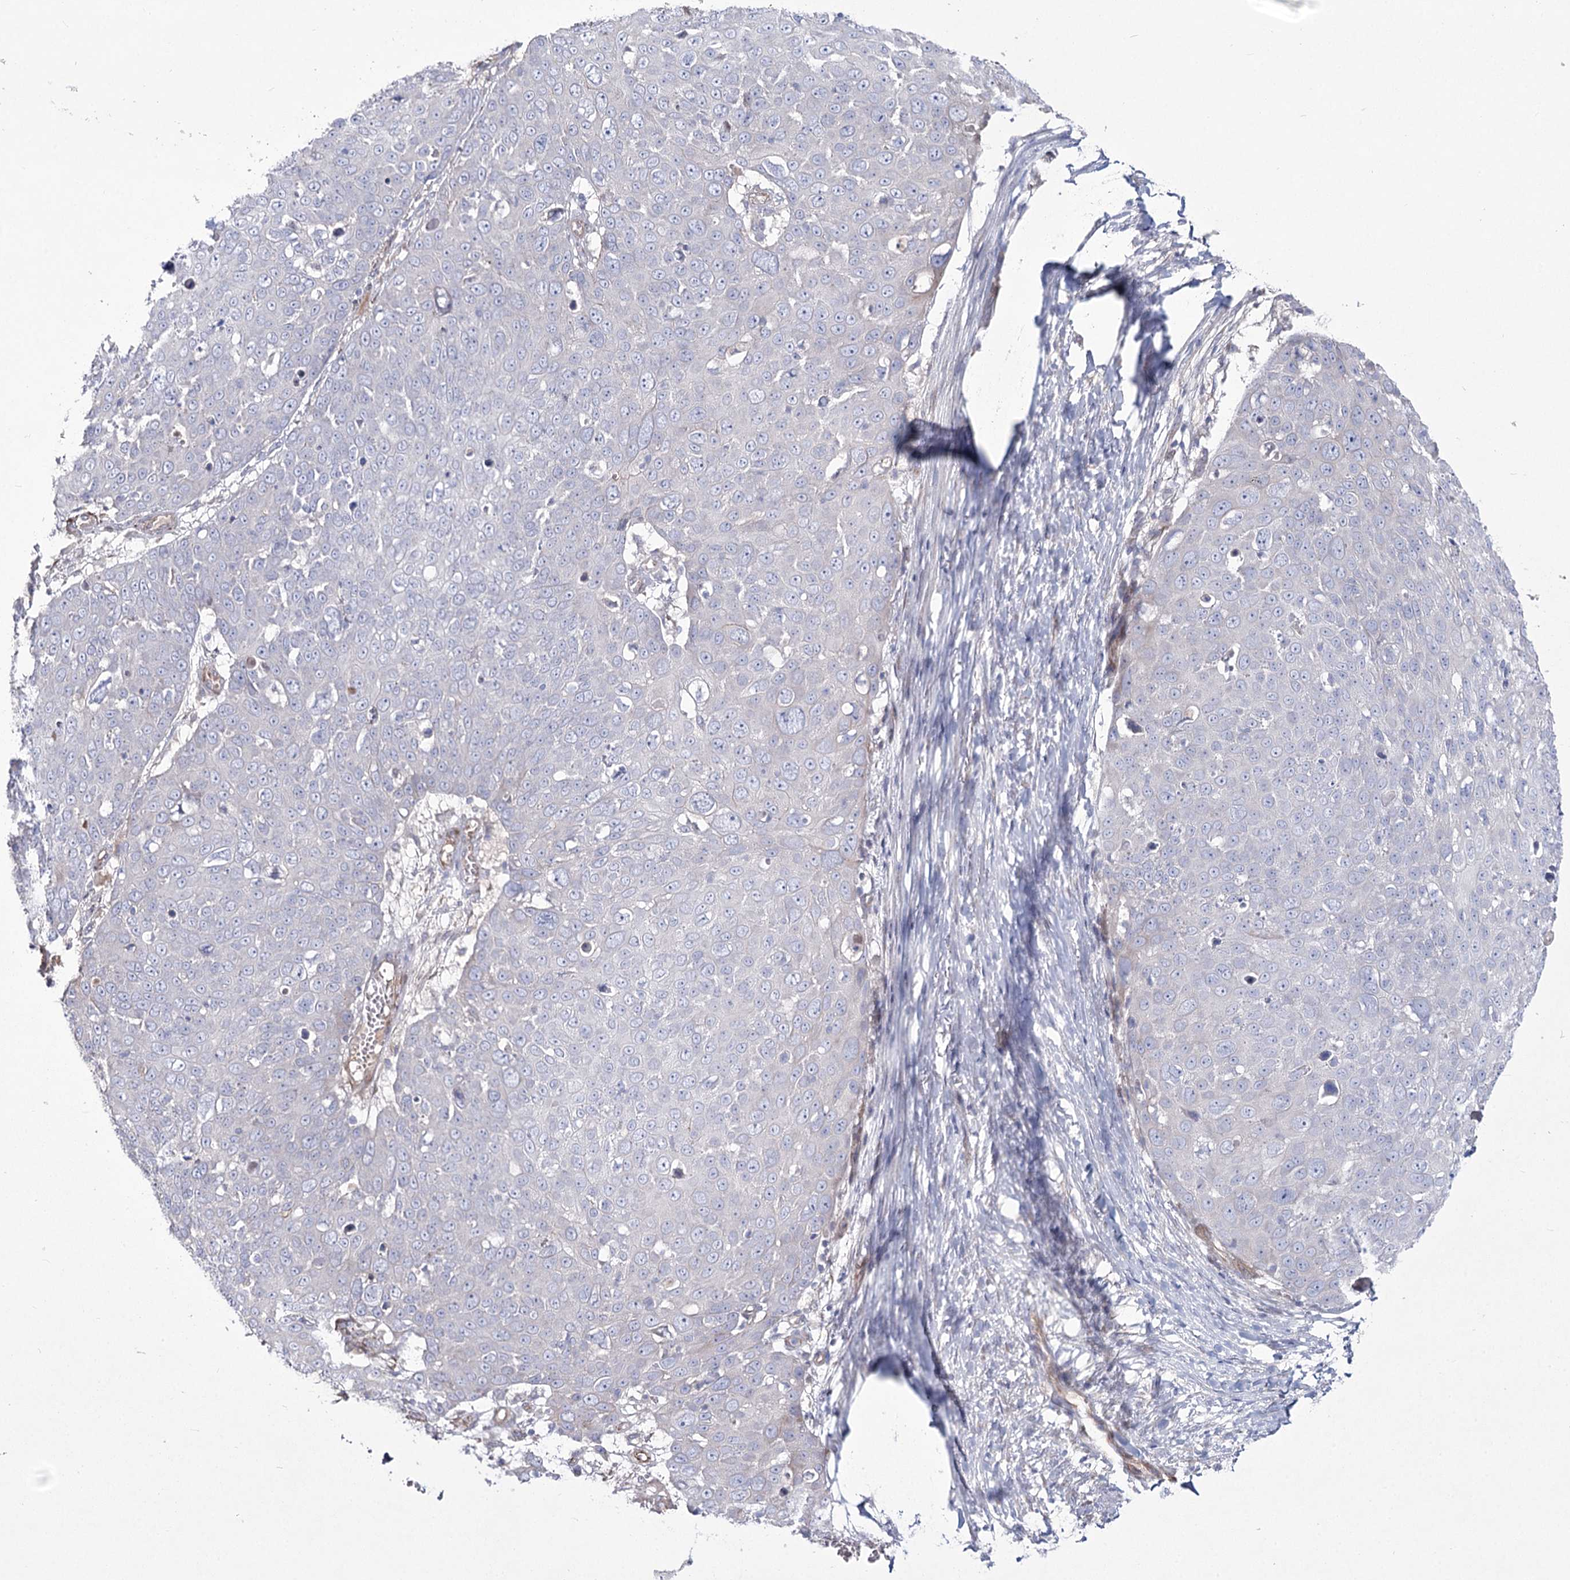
{"staining": {"intensity": "negative", "quantity": "none", "location": "none"}, "tissue": "skin cancer", "cell_type": "Tumor cells", "image_type": "cancer", "snomed": [{"axis": "morphology", "description": "Squamous cell carcinoma, NOS"}, {"axis": "topography", "description": "Skin"}], "caption": "High magnification brightfield microscopy of skin cancer (squamous cell carcinoma) stained with DAB (3,3'-diaminobenzidine) (brown) and counterstained with hematoxylin (blue): tumor cells show no significant positivity. (DAB IHC visualized using brightfield microscopy, high magnification).", "gene": "ME3", "patient": {"sex": "male", "age": 71}}